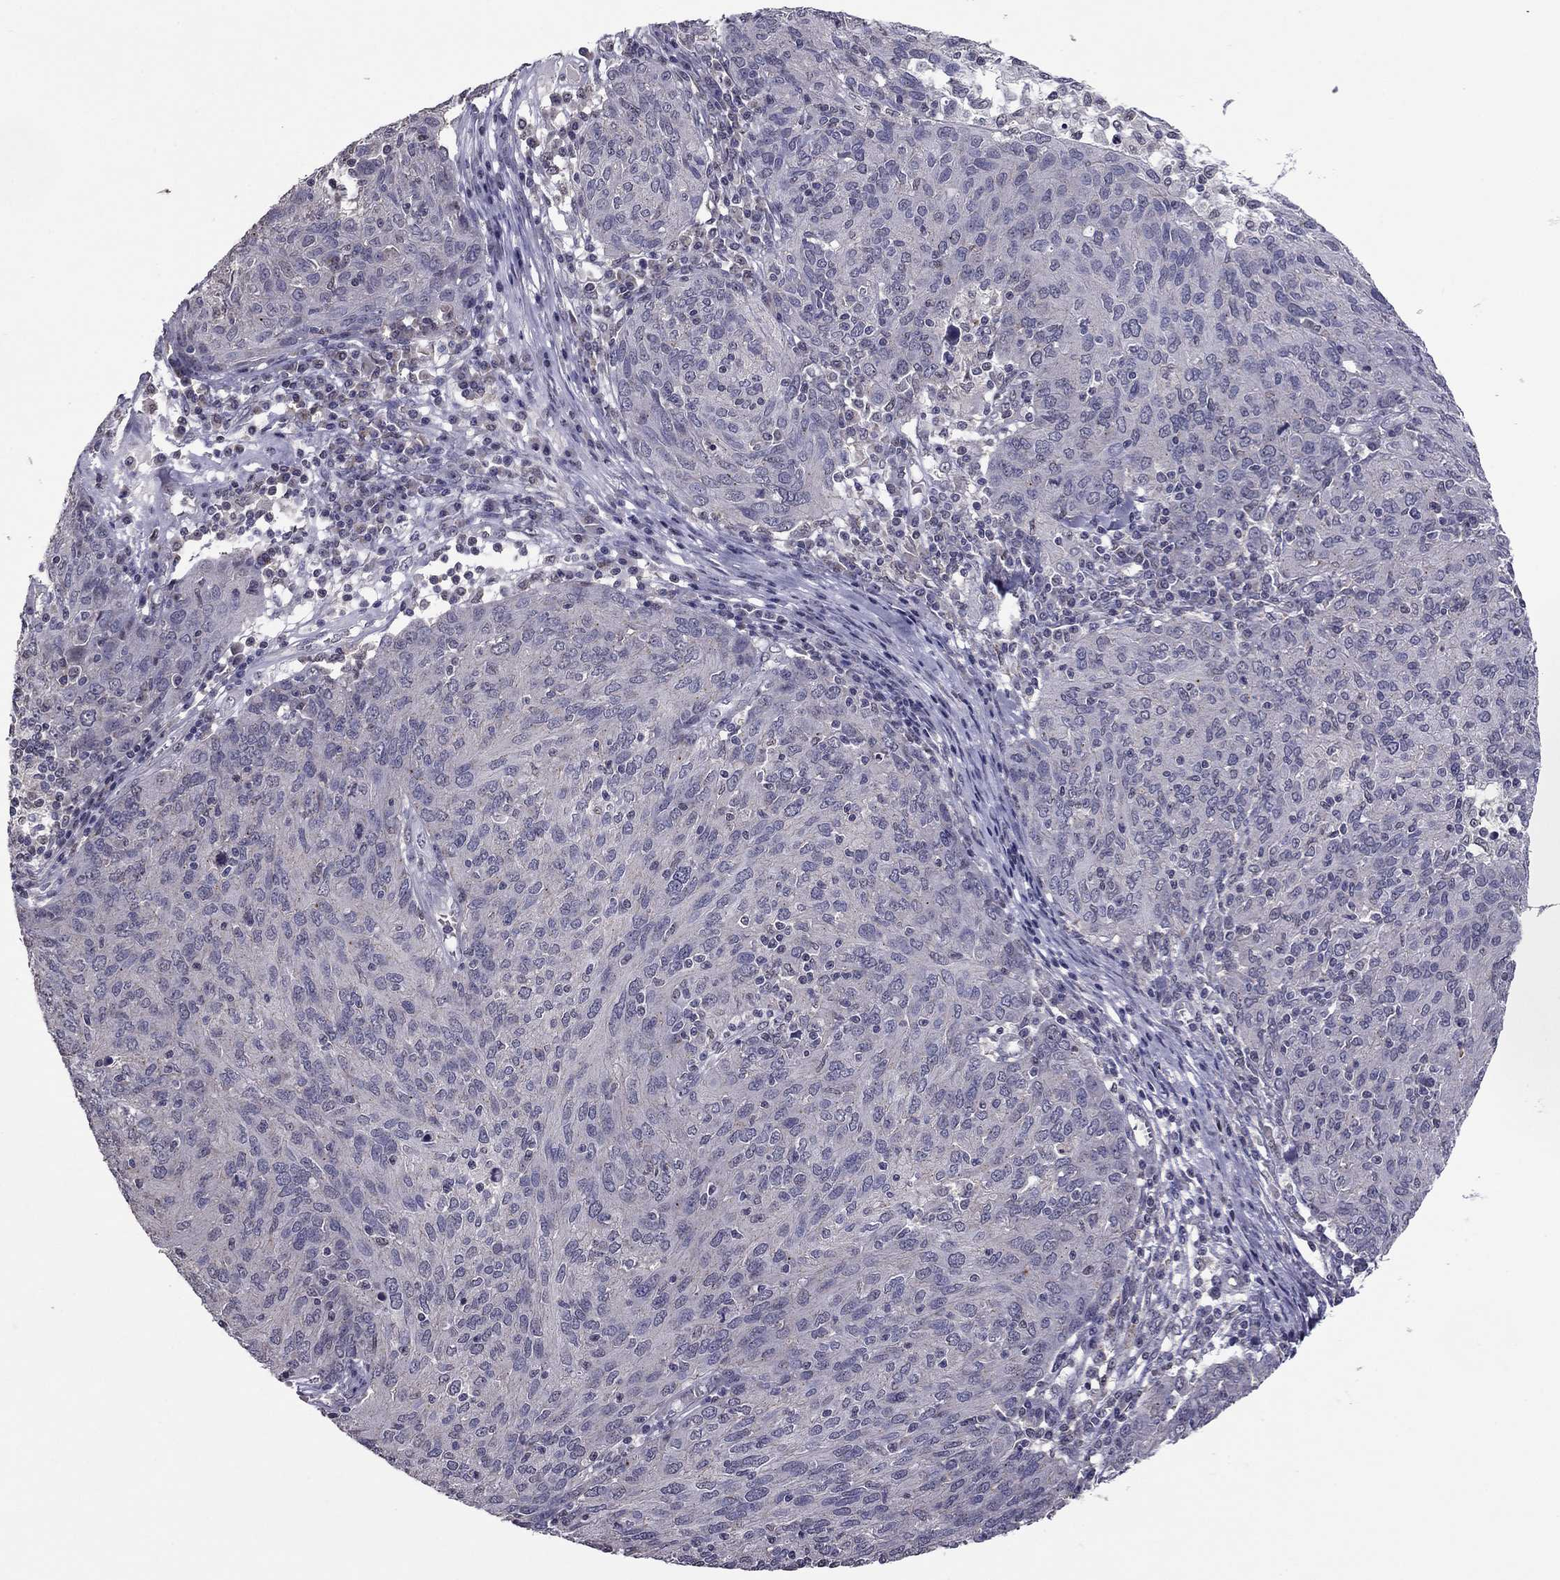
{"staining": {"intensity": "negative", "quantity": "none", "location": "none"}, "tissue": "ovarian cancer", "cell_type": "Tumor cells", "image_type": "cancer", "snomed": [{"axis": "morphology", "description": "Carcinoma, endometroid"}, {"axis": "topography", "description": "Ovary"}], "caption": "Tumor cells are negative for brown protein staining in ovarian endometroid carcinoma.", "gene": "HCN1", "patient": {"sex": "female", "age": 50}}